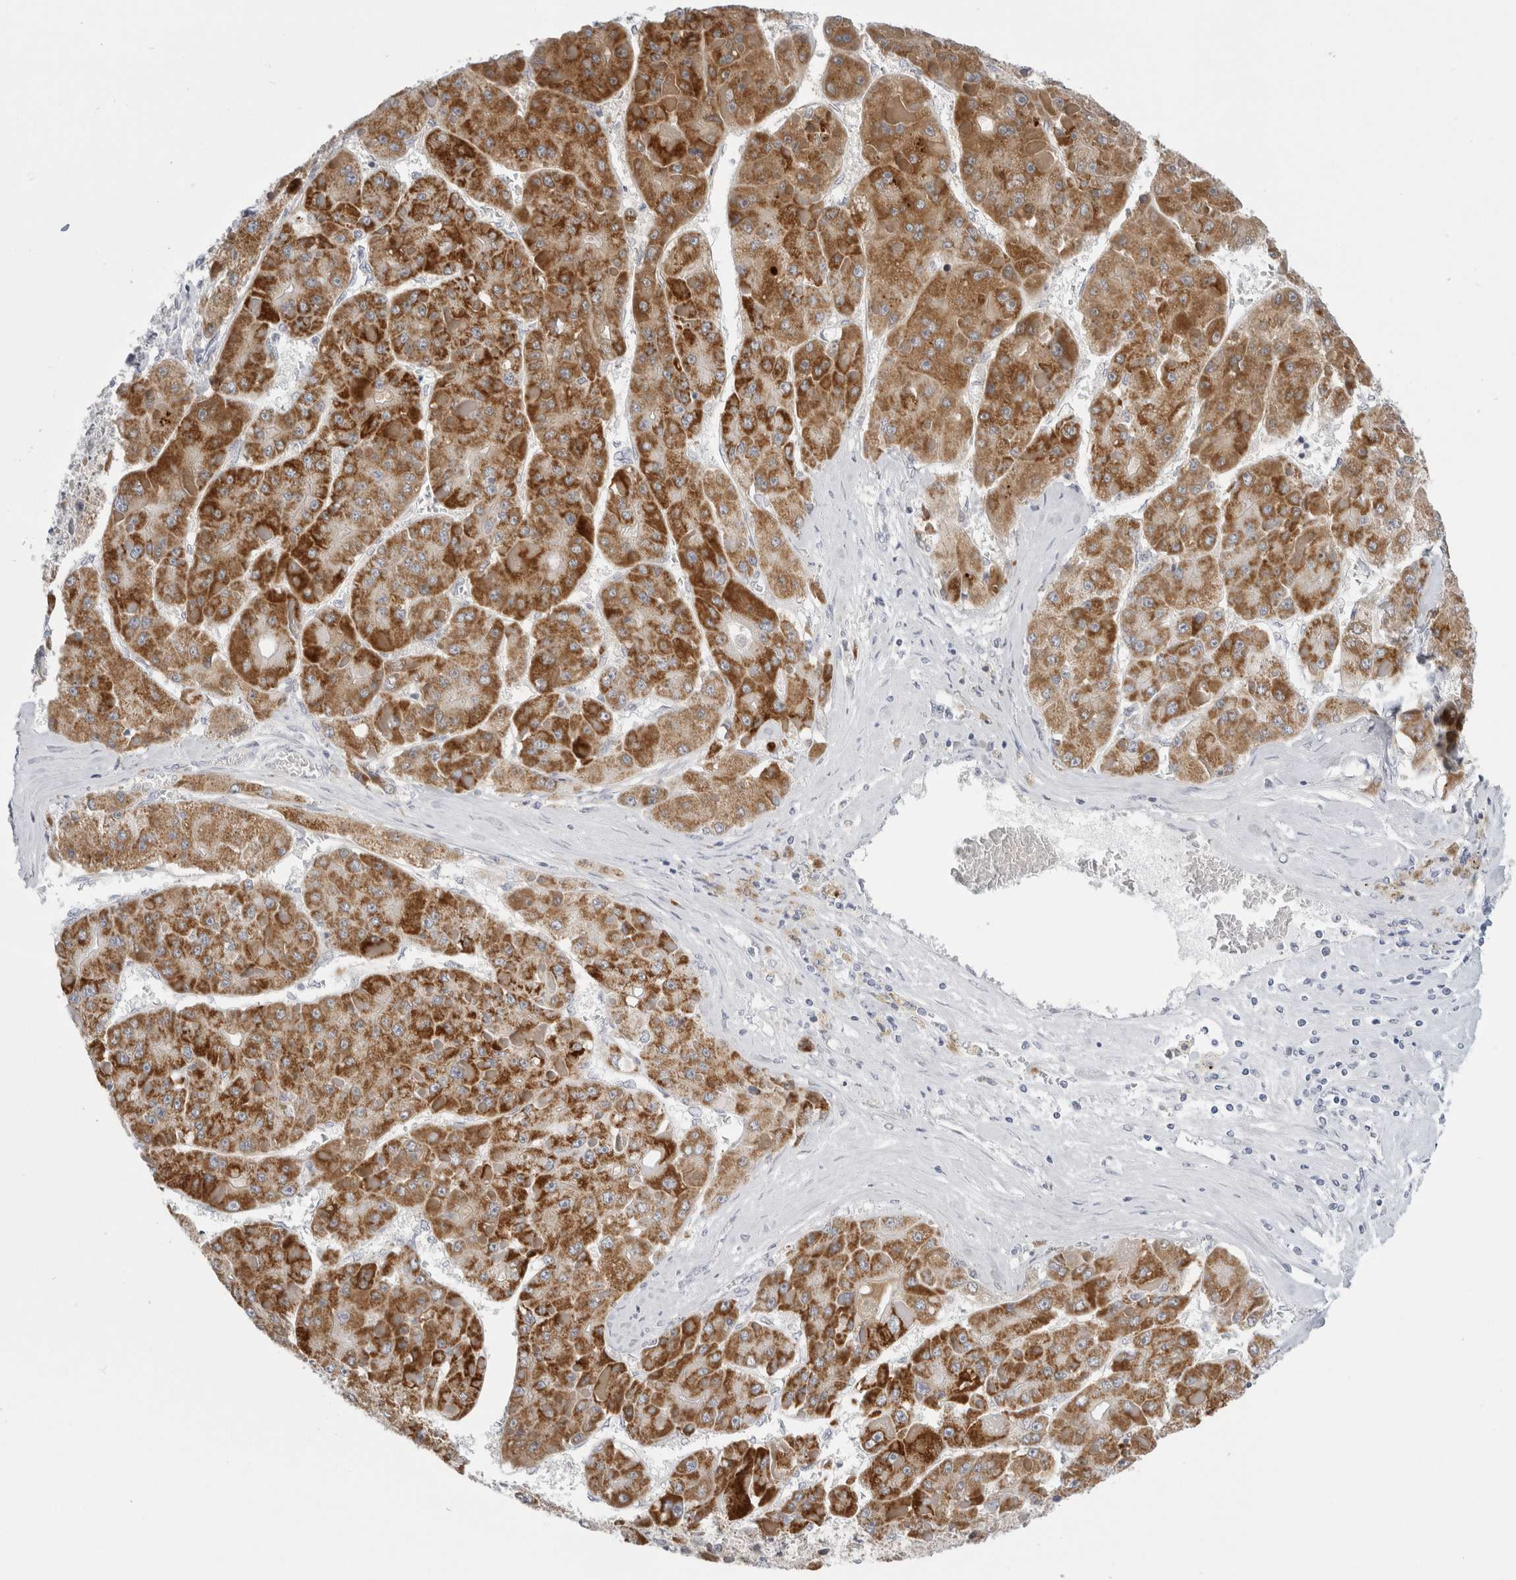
{"staining": {"intensity": "strong", "quantity": ">75%", "location": "cytoplasmic/membranous"}, "tissue": "liver cancer", "cell_type": "Tumor cells", "image_type": "cancer", "snomed": [{"axis": "morphology", "description": "Carcinoma, Hepatocellular, NOS"}, {"axis": "topography", "description": "Liver"}], "caption": "High-magnification brightfield microscopy of liver hepatocellular carcinoma stained with DAB (3,3'-diaminobenzidine) (brown) and counterstained with hematoxylin (blue). tumor cells exhibit strong cytoplasmic/membranous positivity is identified in approximately>75% of cells. (DAB (3,3'-diaminobenzidine) = brown stain, brightfield microscopy at high magnification).", "gene": "FAHD1", "patient": {"sex": "female", "age": 73}}